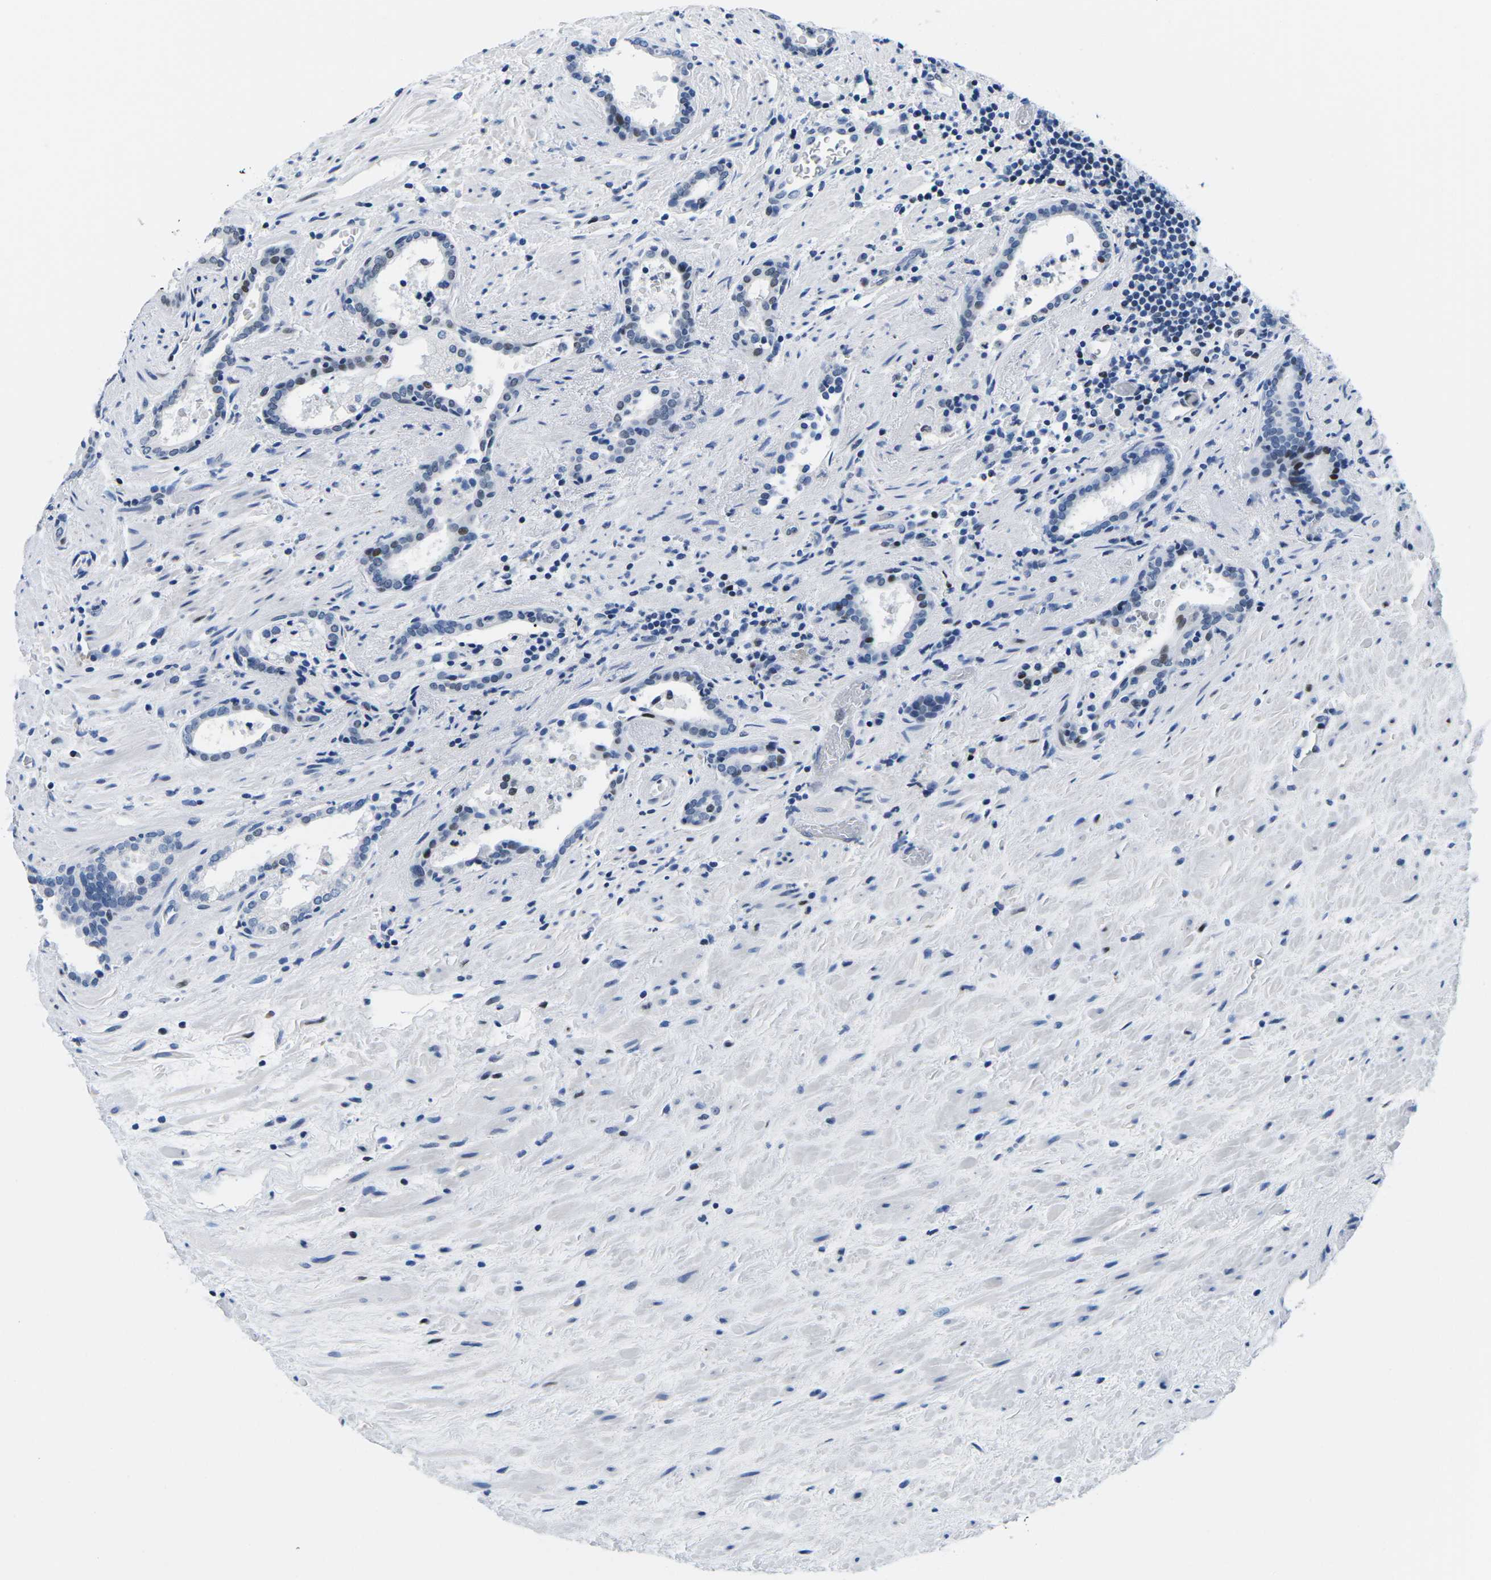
{"staining": {"intensity": "moderate", "quantity": "<25%", "location": "nuclear"}, "tissue": "prostate cancer", "cell_type": "Tumor cells", "image_type": "cancer", "snomed": [{"axis": "morphology", "description": "Adenocarcinoma, High grade"}, {"axis": "topography", "description": "Prostate"}], "caption": "Prostate cancer (high-grade adenocarcinoma) stained for a protein exhibits moderate nuclear positivity in tumor cells.", "gene": "ATF1", "patient": {"sex": "male", "age": 71}}